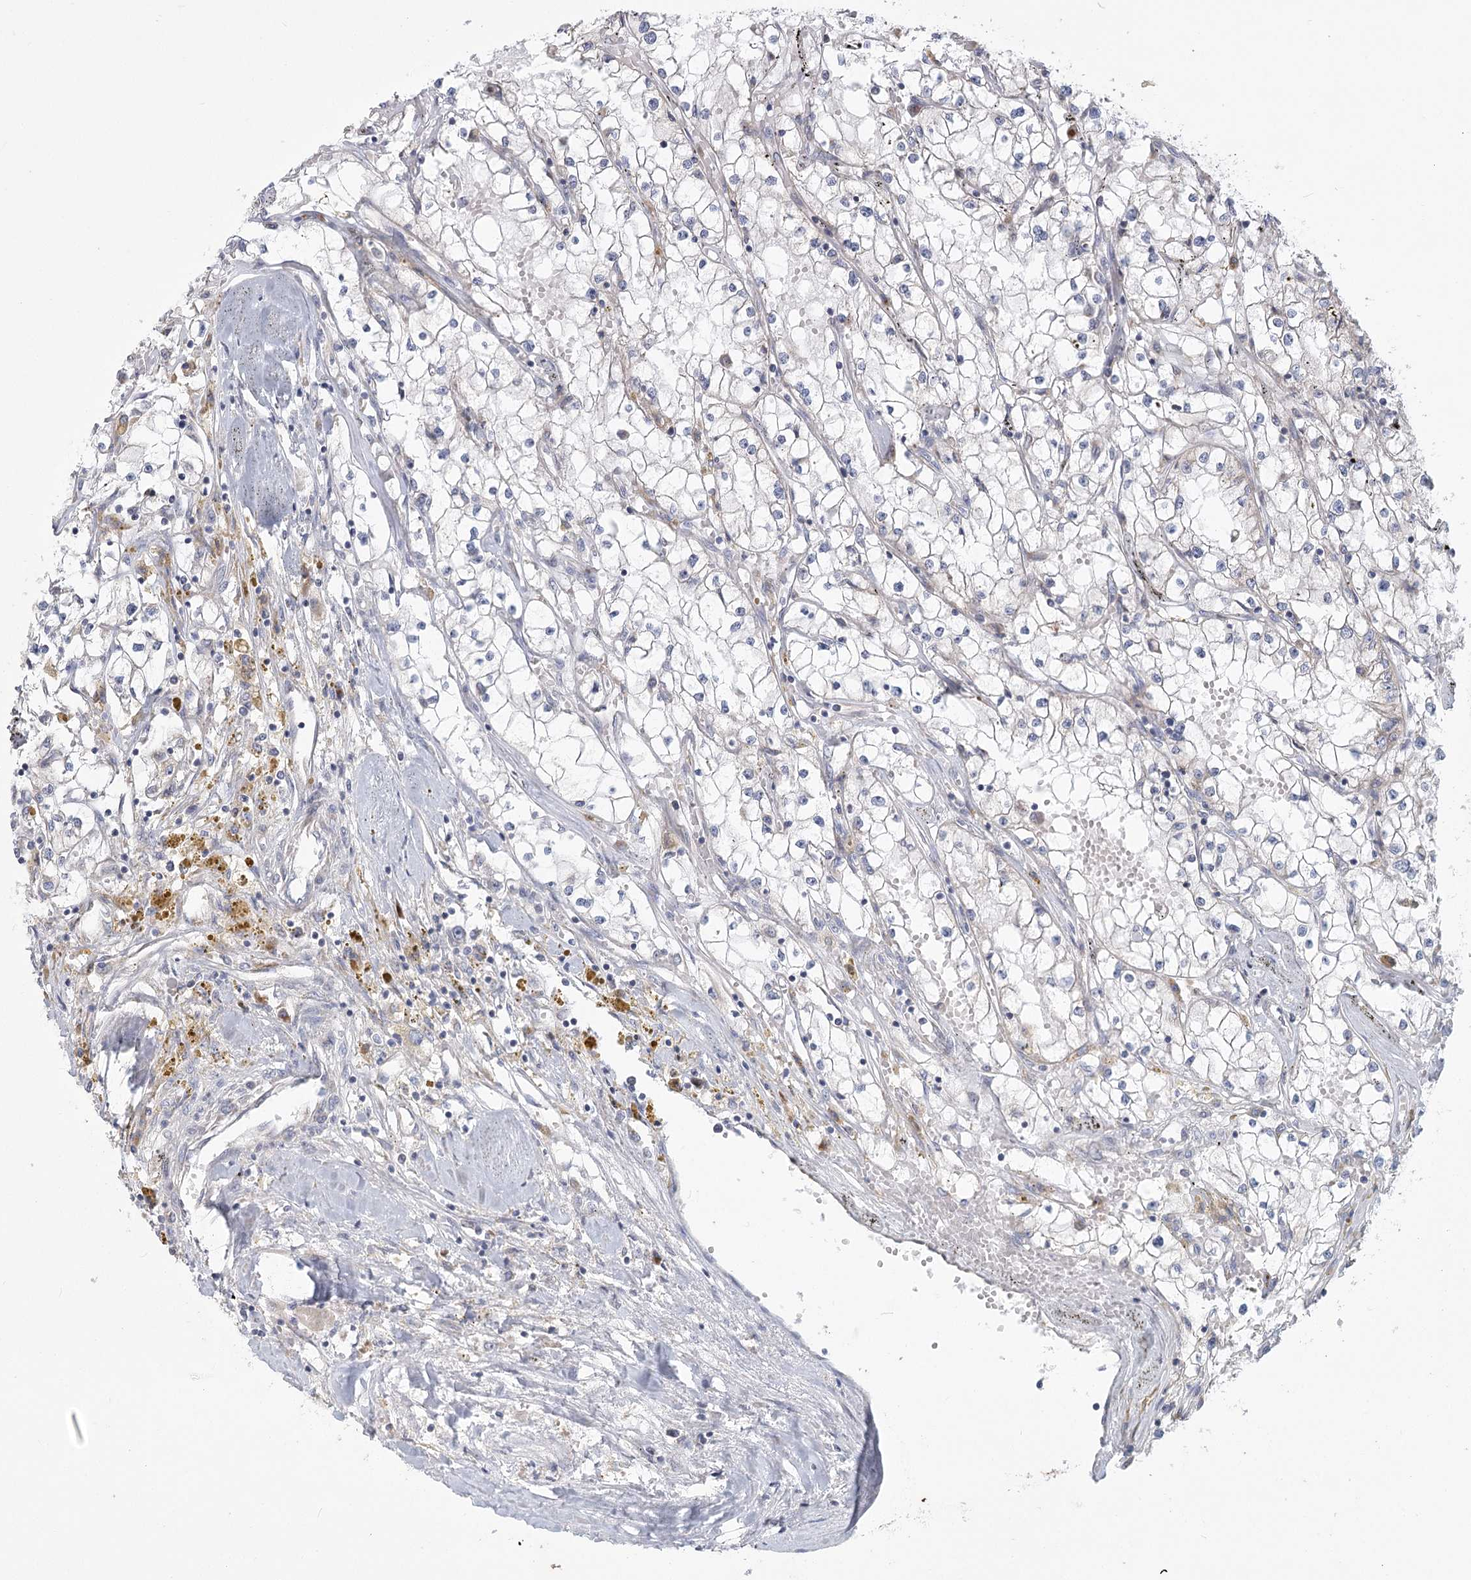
{"staining": {"intensity": "weak", "quantity": "<25%", "location": "cytoplasmic/membranous"}, "tissue": "renal cancer", "cell_type": "Tumor cells", "image_type": "cancer", "snomed": [{"axis": "morphology", "description": "Adenocarcinoma, NOS"}, {"axis": "topography", "description": "Kidney"}], "caption": "DAB (3,3'-diaminobenzidine) immunohistochemical staining of human adenocarcinoma (renal) reveals no significant expression in tumor cells.", "gene": "CNTLN", "patient": {"sex": "male", "age": 56}}